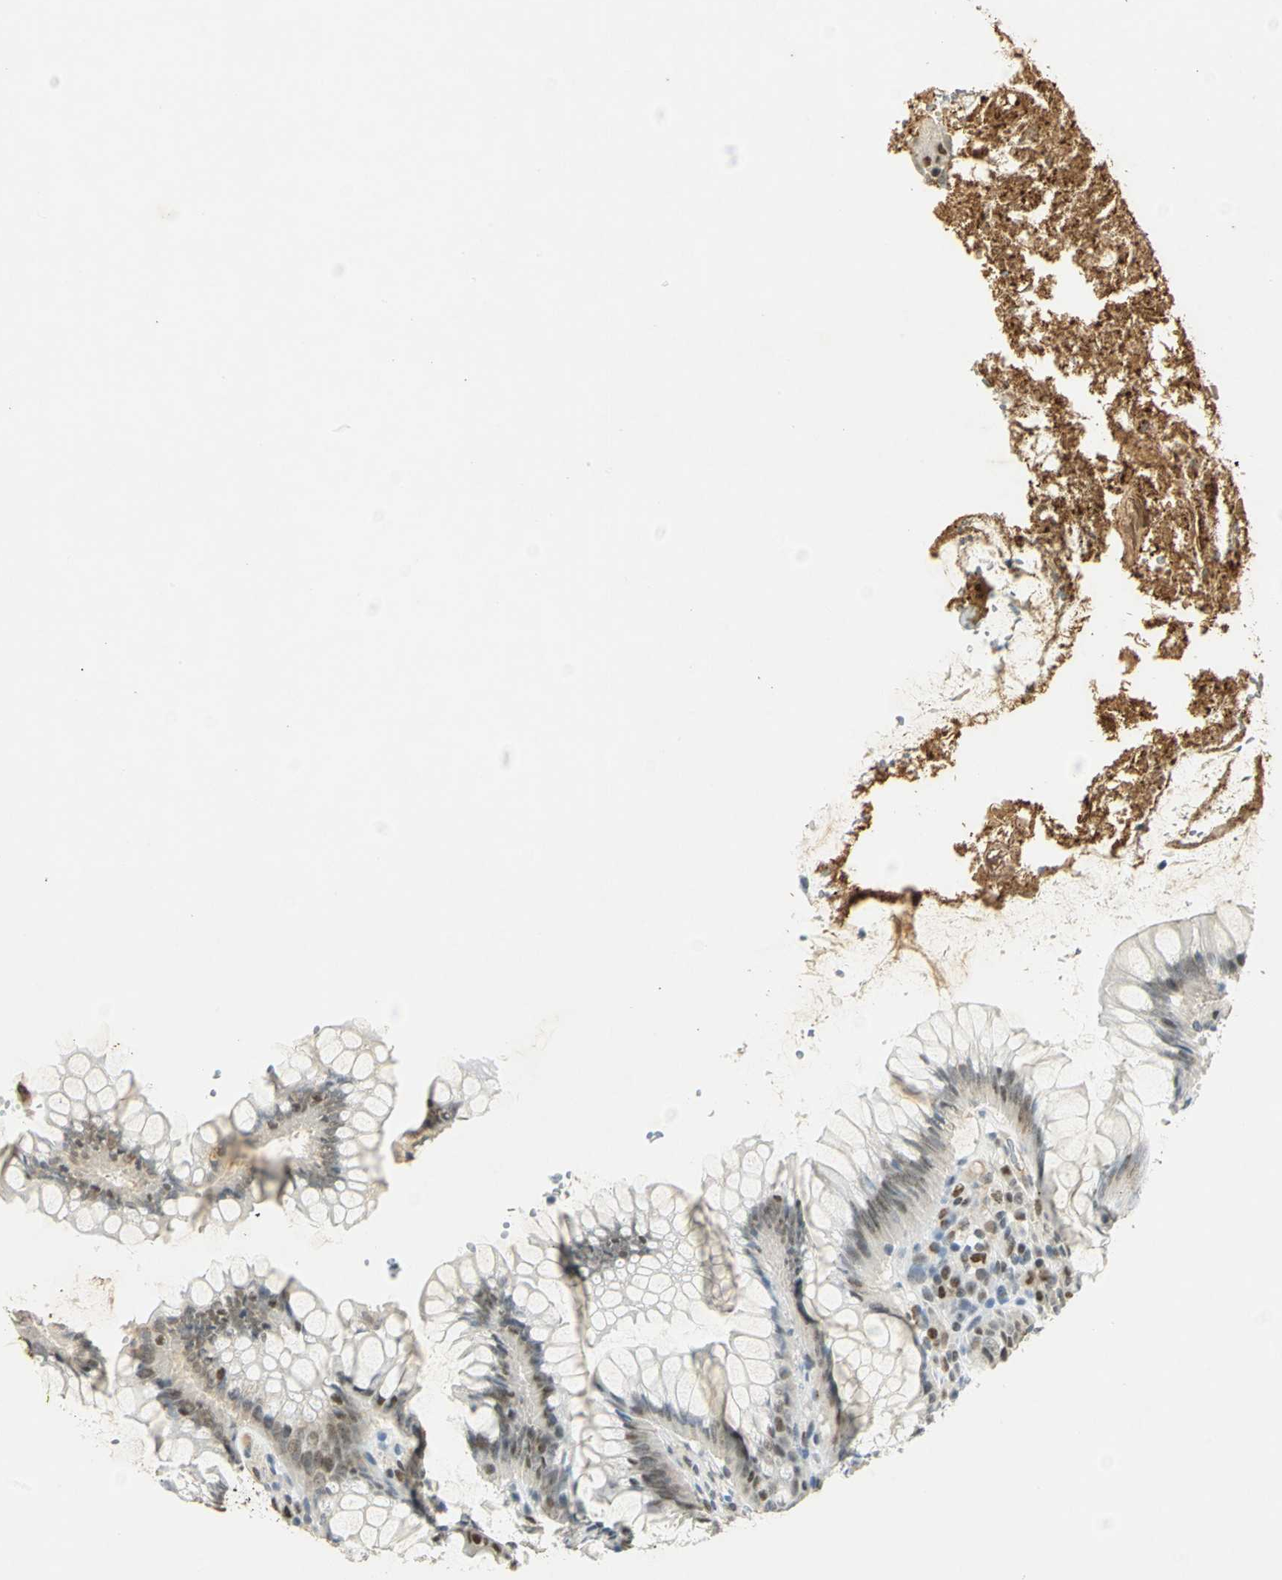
{"staining": {"intensity": "negative", "quantity": "none", "location": "none"}, "tissue": "colon", "cell_type": "Endothelial cells", "image_type": "normal", "snomed": [{"axis": "morphology", "description": "Normal tissue, NOS"}, {"axis": "topography", "description": "Colon"}], "caption": "A photomicrograph of colon stained for a protein exhibits no brown staining in endothelial cells. (Brightfield microscopy of DAB (3,3'-diaminobenzidine) immunohistochemistry at high magnification).", "gene": "AK6", "patient": {"sex": "female", "age": 46}}